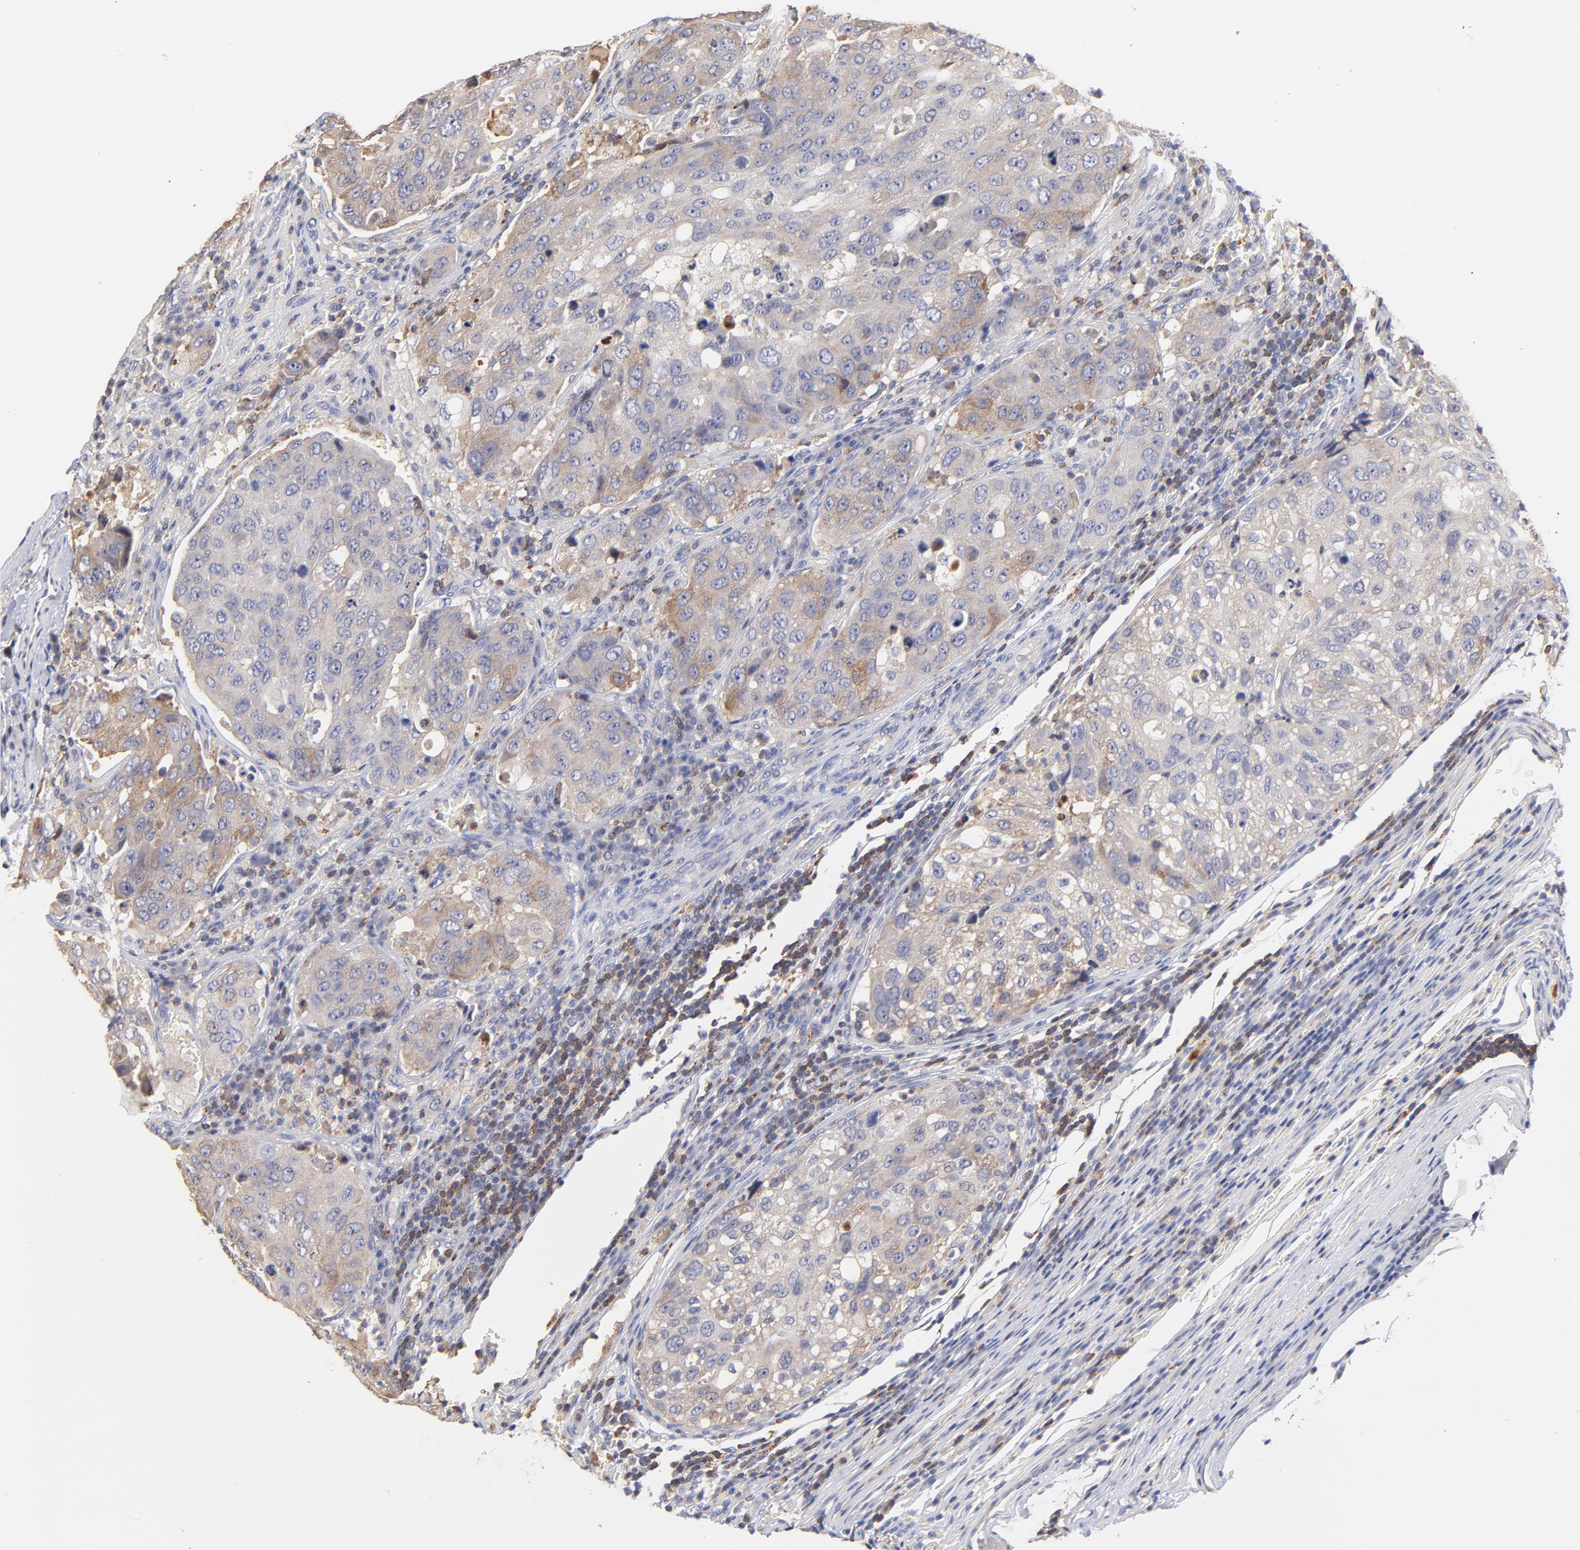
{"staining": {"intensity": "moderate", "quantity": "25%-75%", "location": "cytoplasmic/membranous"}, "tissue": "urothelial cancer", "cell_type": "Tumor cells", "image_type": "cancer", "snomed": [{"axis": "morphology", "description": "Urothelial carcinoma, High grade"}, {"axis": "topography", "description": "Lymph node"}, {"axis": "topography", "description": "Urinary bladder"}], "caption": "IHC histopathology image of neoplastic tissue: high-grade urothelial carcinoma stained using IHC shows medium levels of moderate protein expression localized specifically in the cytoplasmic/membranous of tumor cells, appearing as a cytoplasmic/membranous brown color.", "gene": "KREMEN2", "patient": {"sex": "male", "age": 51}}